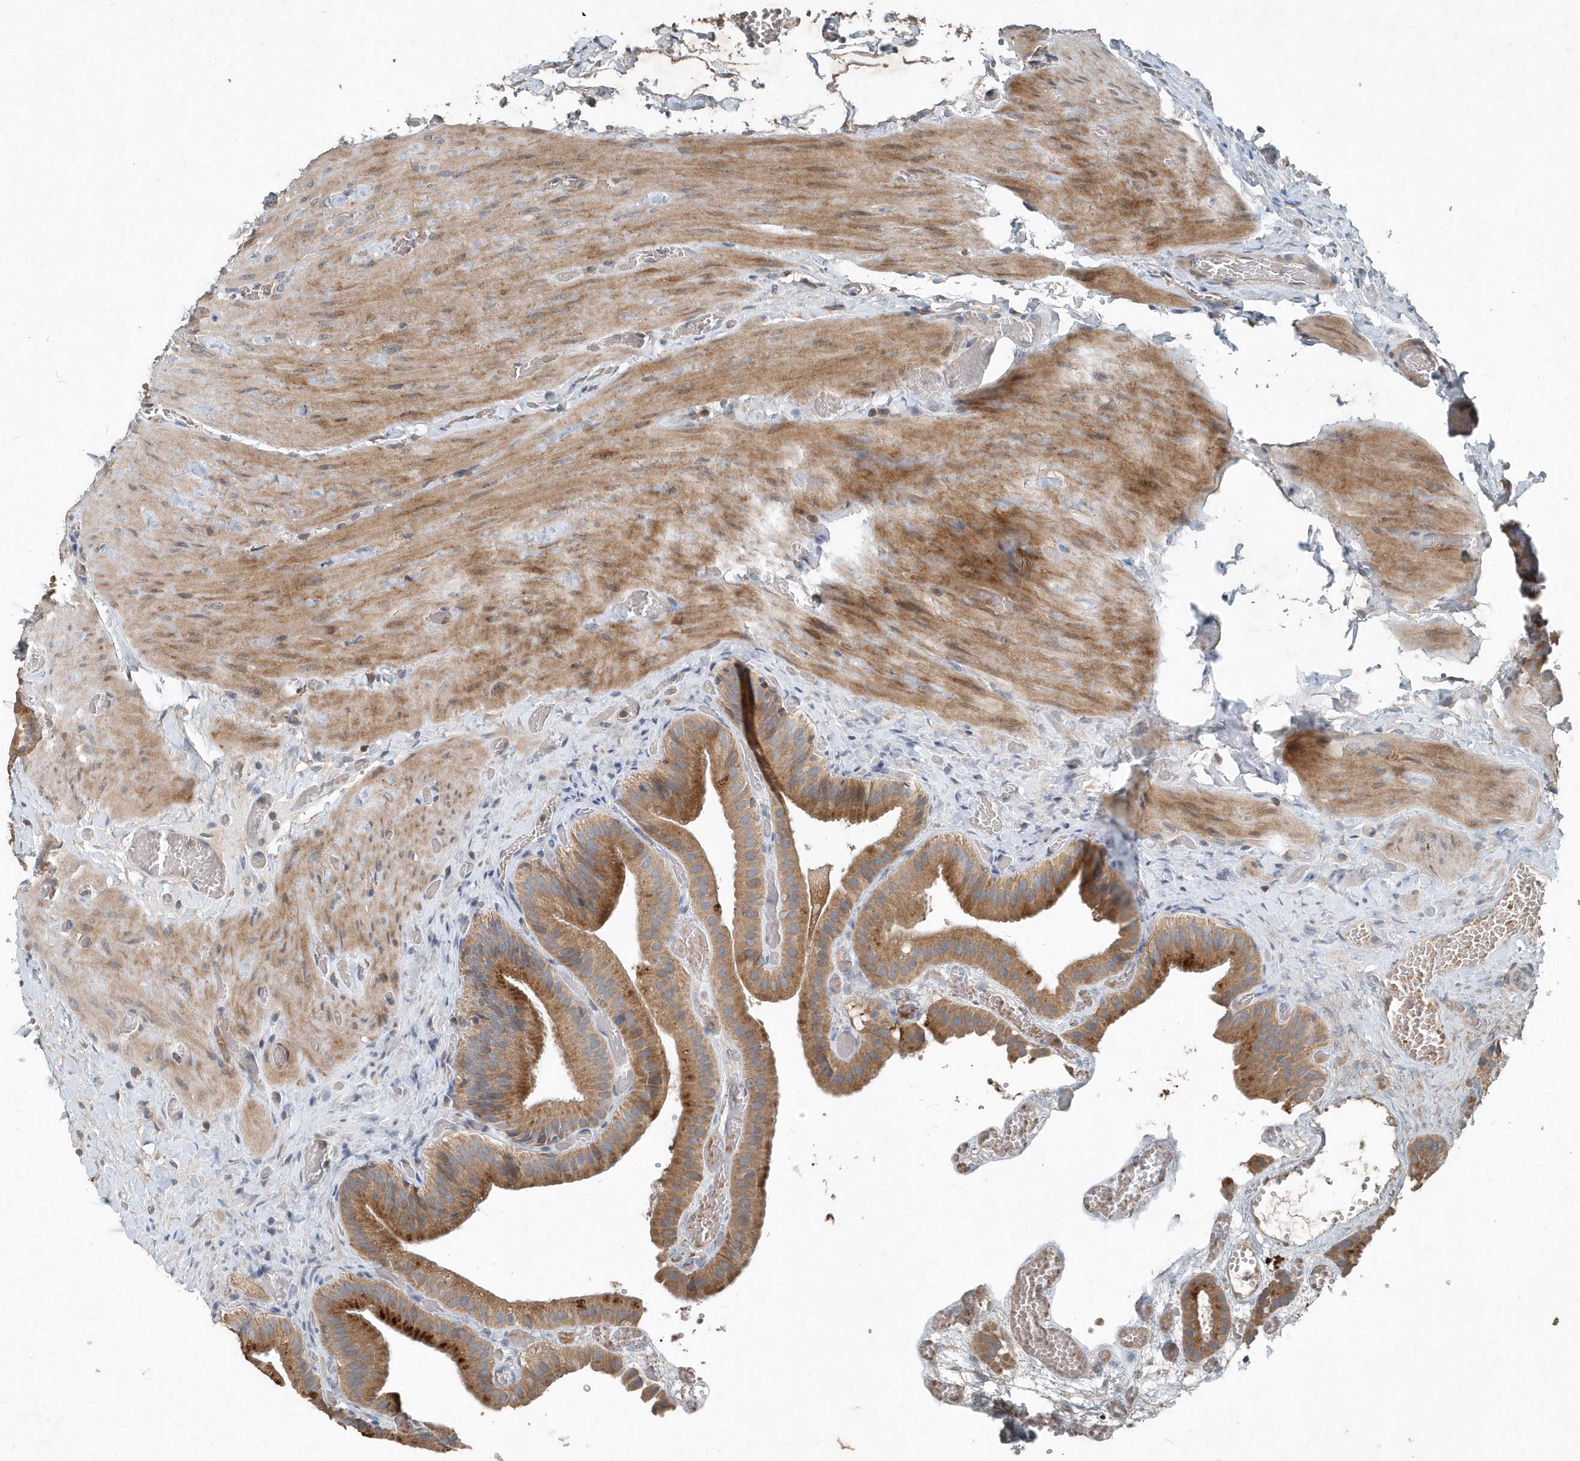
{"staining": {"intensity": "moderate", "quantity": ">75%", "location": "cytoplasmic/membranous"}, "tissue": "gallbladder", "cell_type": "Glandular cells", "image_type": "normal", "snomed": [{"axis": "morphology", "description": "Normal tissue, NOS"}, {"axis": "topography", "description": "Gallbladder"}], "caption": "Moderate cytoplasmic/membranous staining is identified in about >75% of glandular cells in unremarkable gallbladder. The staining was performed using DAB to visualize the protein expression in brown, while the nuclei were stained in blue with hematoxylin (Magnification: 20x).", "gene": "SCFD2", "patient": {"sex": "female", "age": 64}}